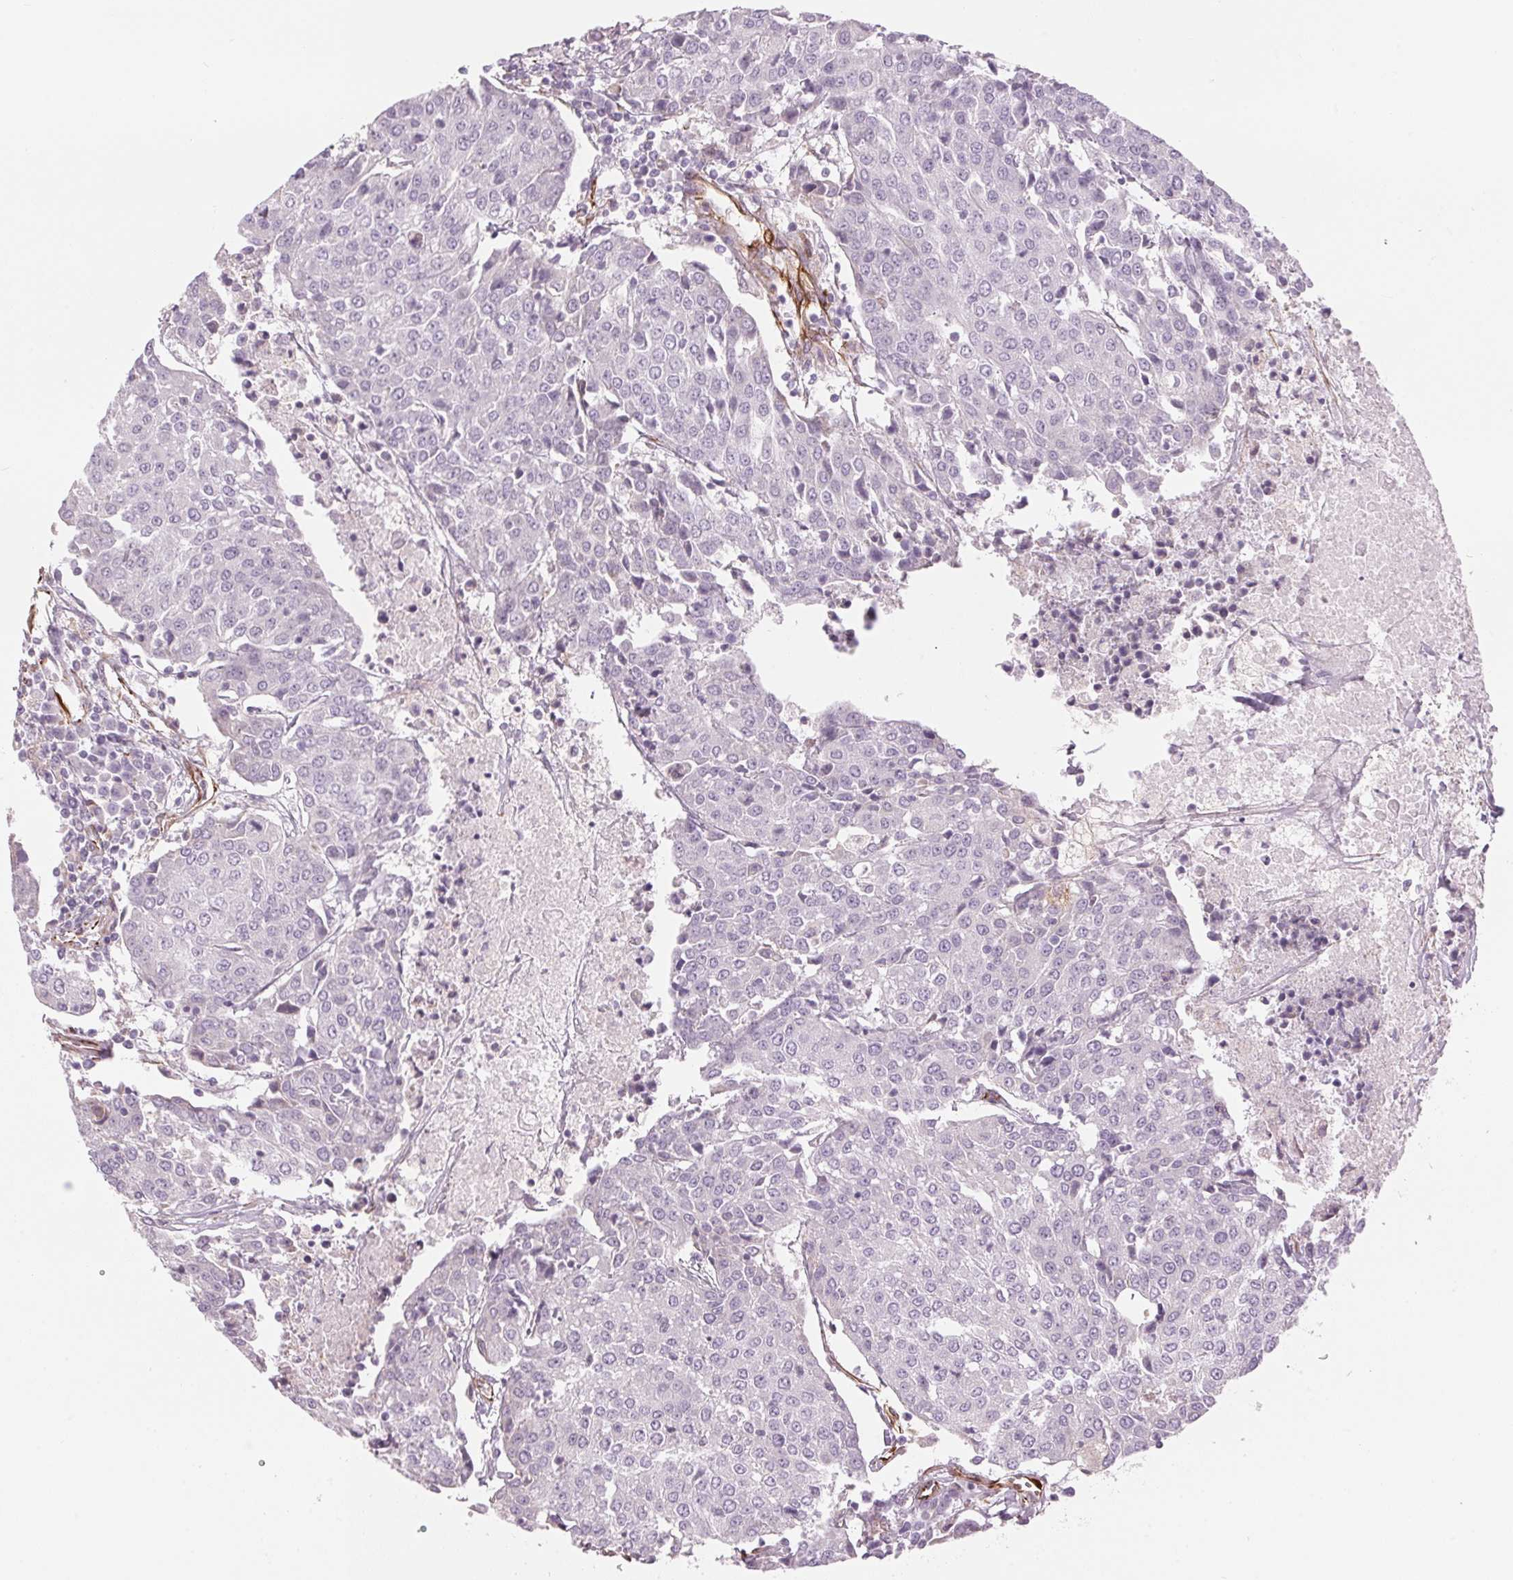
{"staining": {"intensity": "negative", "quantity": "none", "location": "none"}, "tissue": "urothelial cancer", "cell_type": "Tumor cells", "image_type": "cancer", "snomed": [{"axis": "morphology", "description": "Urothelial carcinoma, High grade"}, {"axis": "topography", "description": "Urinary bladder"}], "caption": "High magnification brightfield microscopy of urothelial carcinoma (high-grade) stained with DAB (brown) and counterstained with hematoxylin (blue): tumor cells show no significant positivity.", "gene": "CLPS", "patient": {"sex": "female", "age": 85}}